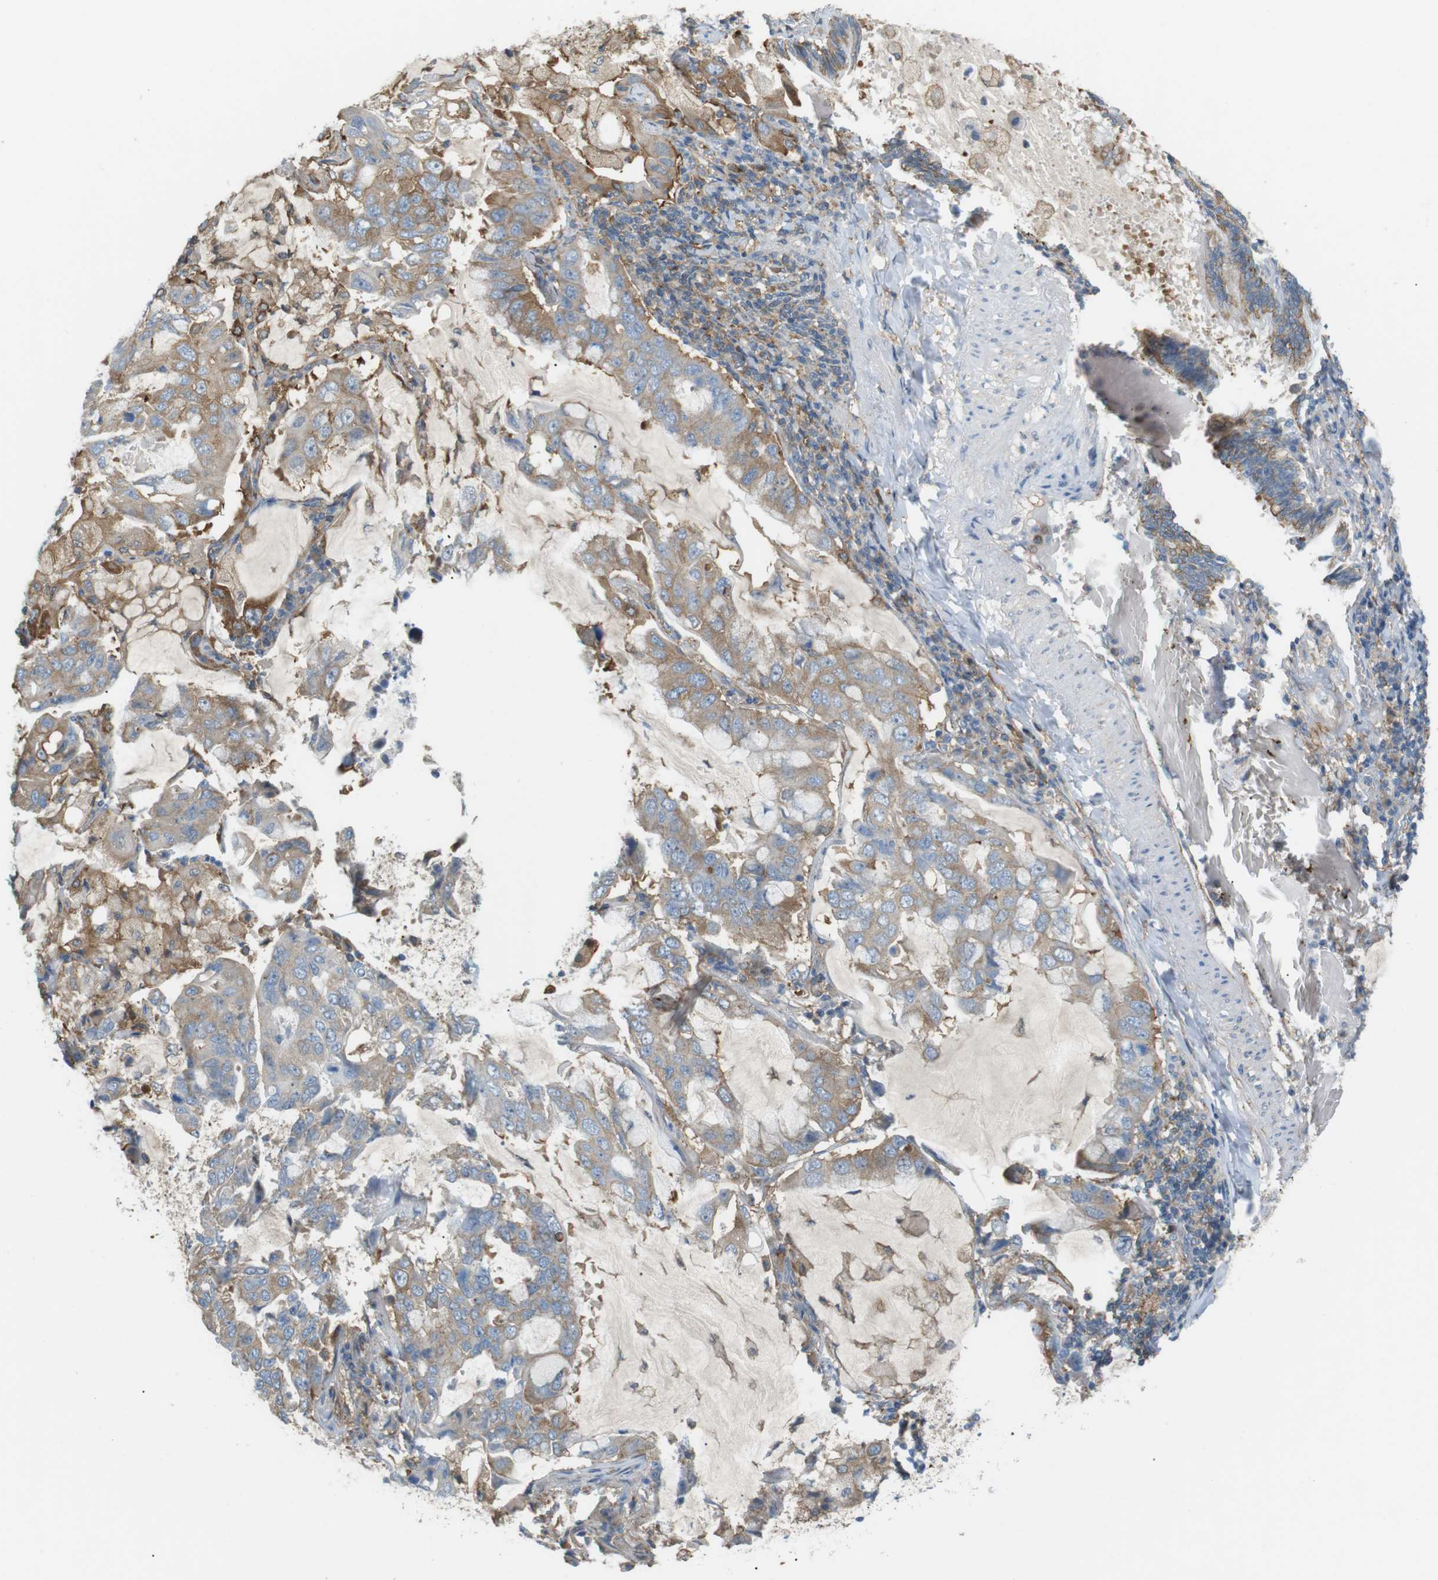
{"staining": {"intensity": "moderate", "quantity": "25%-75%", "location": "cytoplasmic/membranous"}, "tissue": "lung cancer", "cell_type": "Tumor cells", "image_type": "cancer", "snomed": [{"axis": "morphology", "description": "Adenocarcinoma, NOS"}, {"axis": "topography", "description": "Lung"}], "caption": "A brown stain shows moderate cytoplasmic/membranous positivity of a protein in human lung adenocarcinoma tumor cells. The protein is shown in brown color, while the nuclei are stained blue.", "gene": "PEPD", "patient": {"sex": "male", "age": 64}}